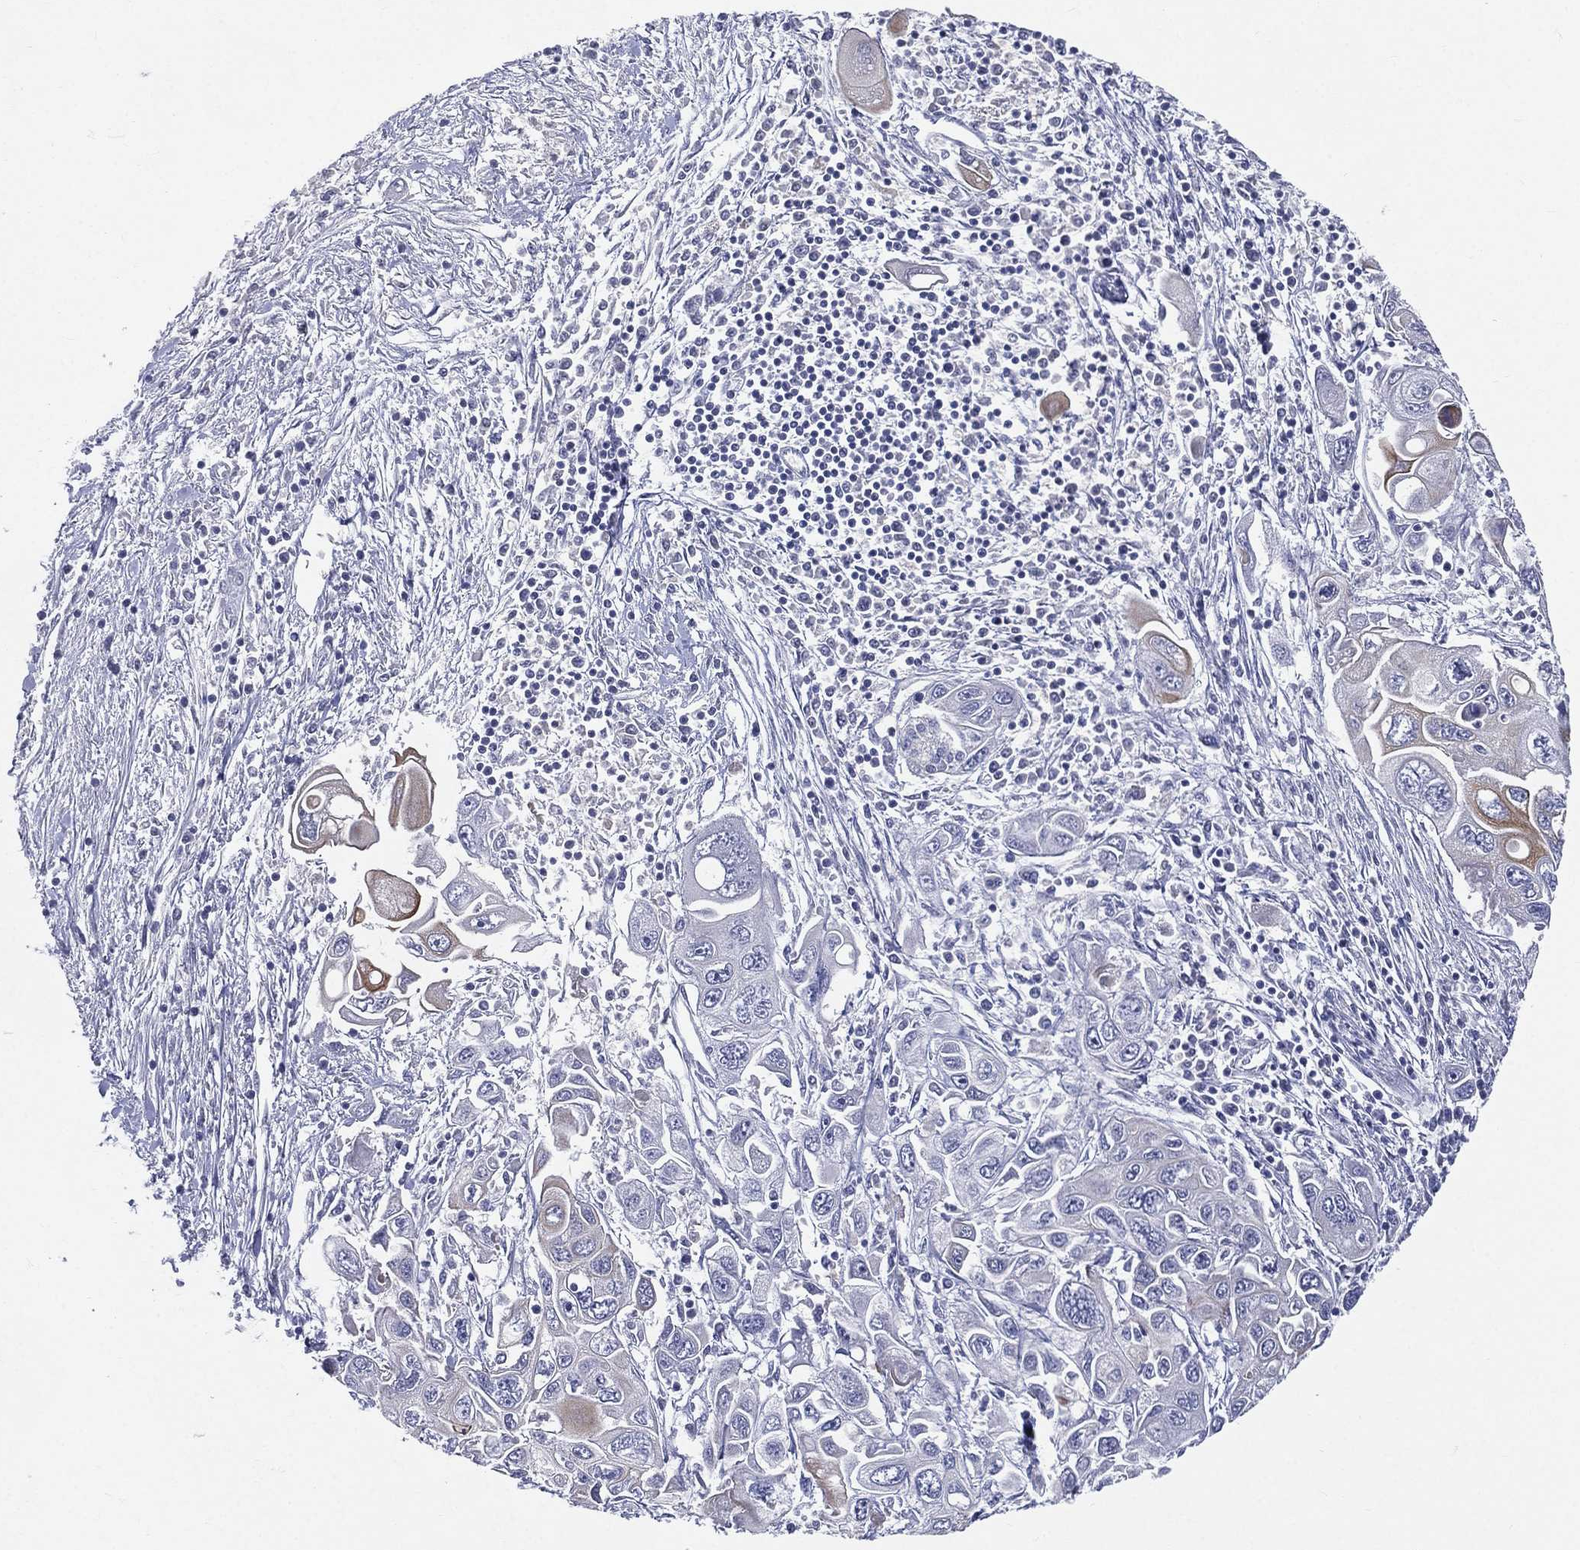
{"staining": {"intensity": "negative", "quantity": "none", "location": "none"}, "tissue": "pancreatic cancer", "cell_type": "Tumor cells", "image_type": "cancer", "snomed": [{"axis": "morphology", "description": "Adenocarcinoma, NOS"}, {"axis": "topography", "description": "Pancreas"}], "caption": "This is a photomicrograph of IHC staining of pancreatic cancer, which shows no staining in tumor cells.", "gene": "PWWP3A", "patient": {"sex": "male", "age": 70}}